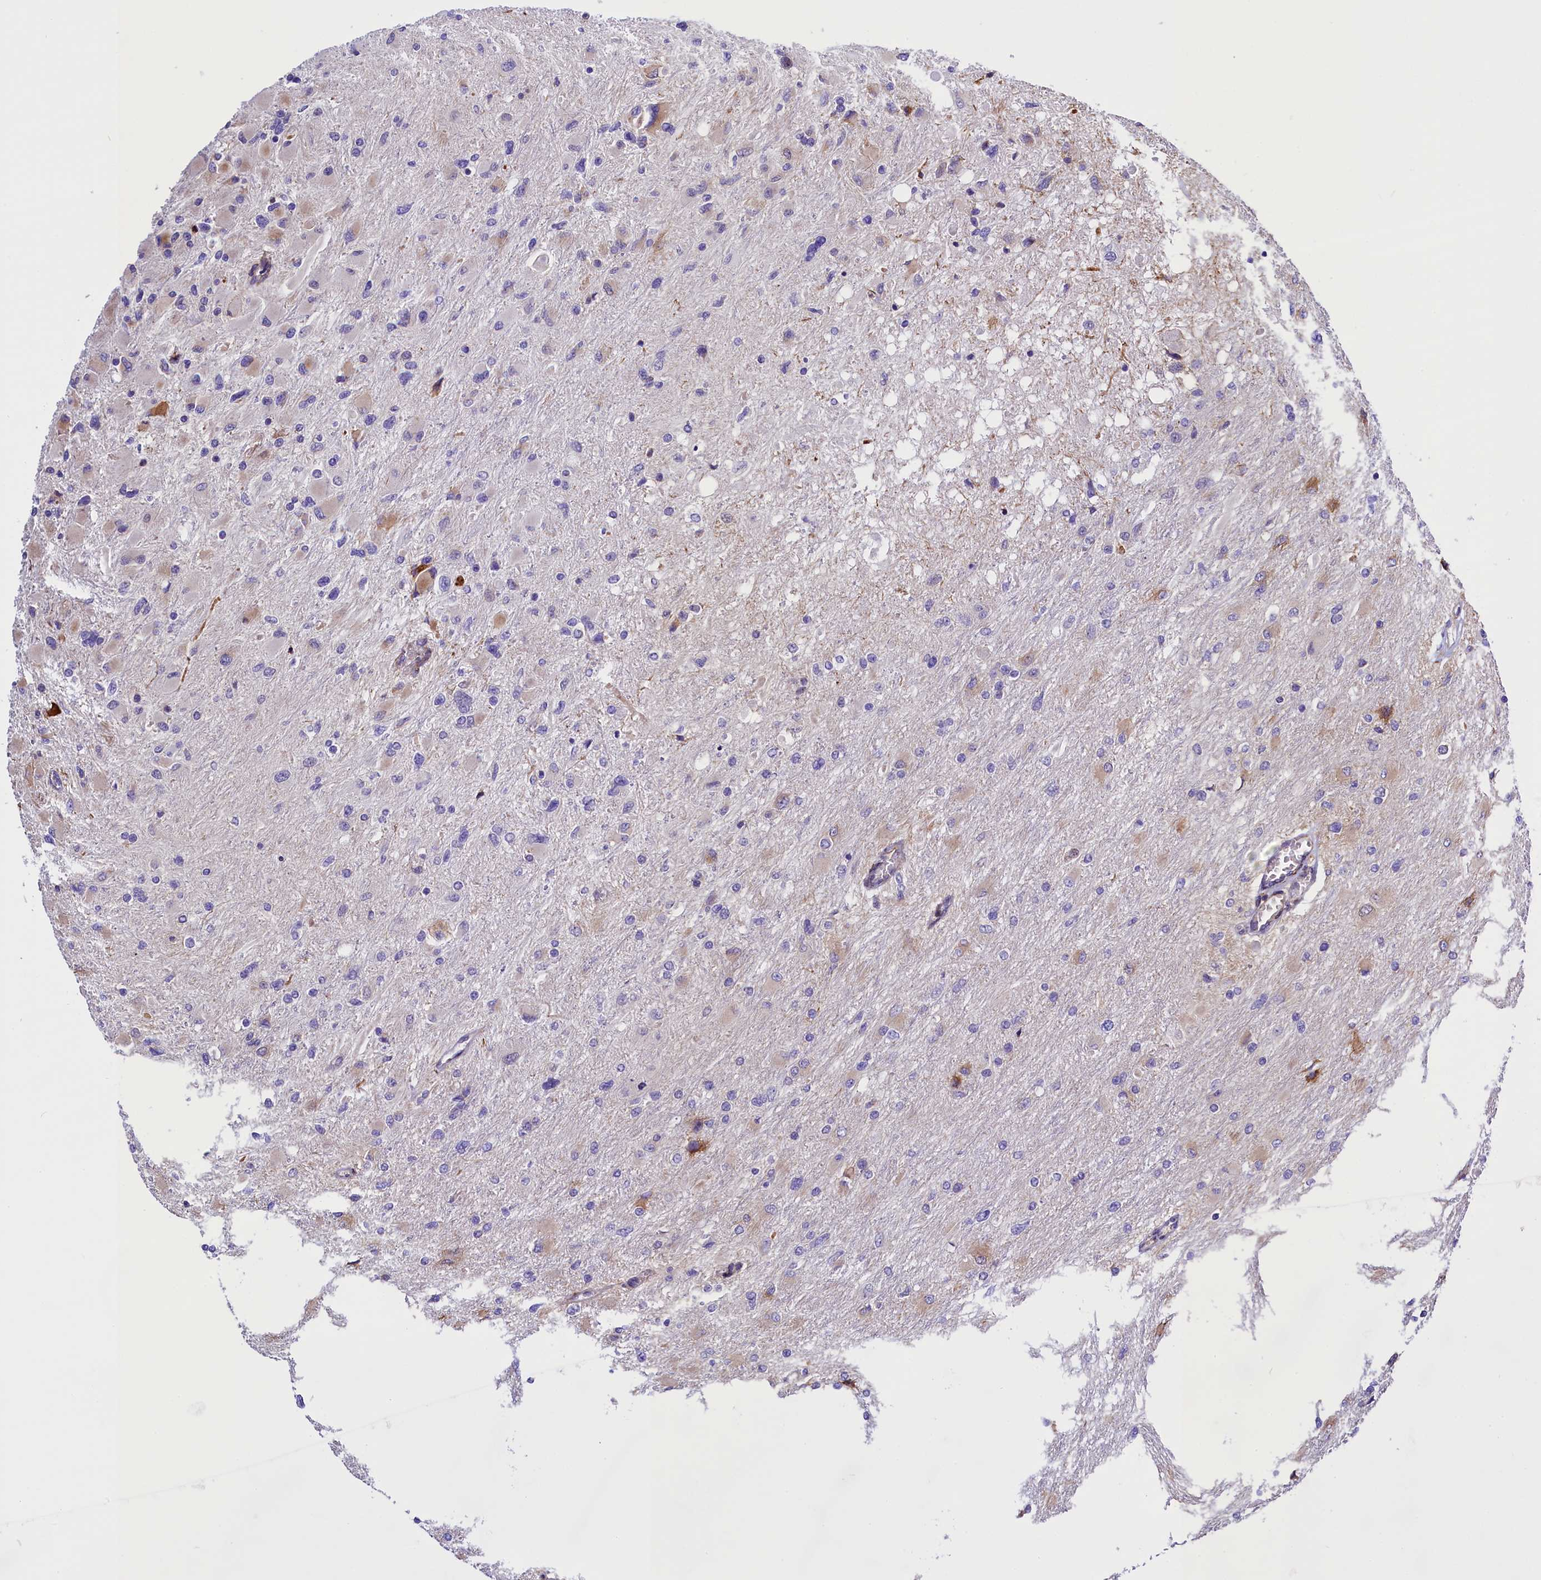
{"staining": {"intensity": "negative", "quantity": "none", "location": "none"}, "tissue": "glioma", "cell_type": "Tumor cells", "image_type": "cancer", "snomed": [{"axis": "morphology", "description": "Glioma, malignant, High grade"}, {"axis": "topography", "description": "Cerebral cortex"}], "caption": "Immunohistochemical staining of human malignant glioma (high-grade) reveals no significant staining in tumor cells. (DAB (3,3'-diaminobenzidine) IHC visualized using brightfield microscopy, high magnification).", "gene": "CMTR2", "patient": {"sex": "female", "age": 36}}